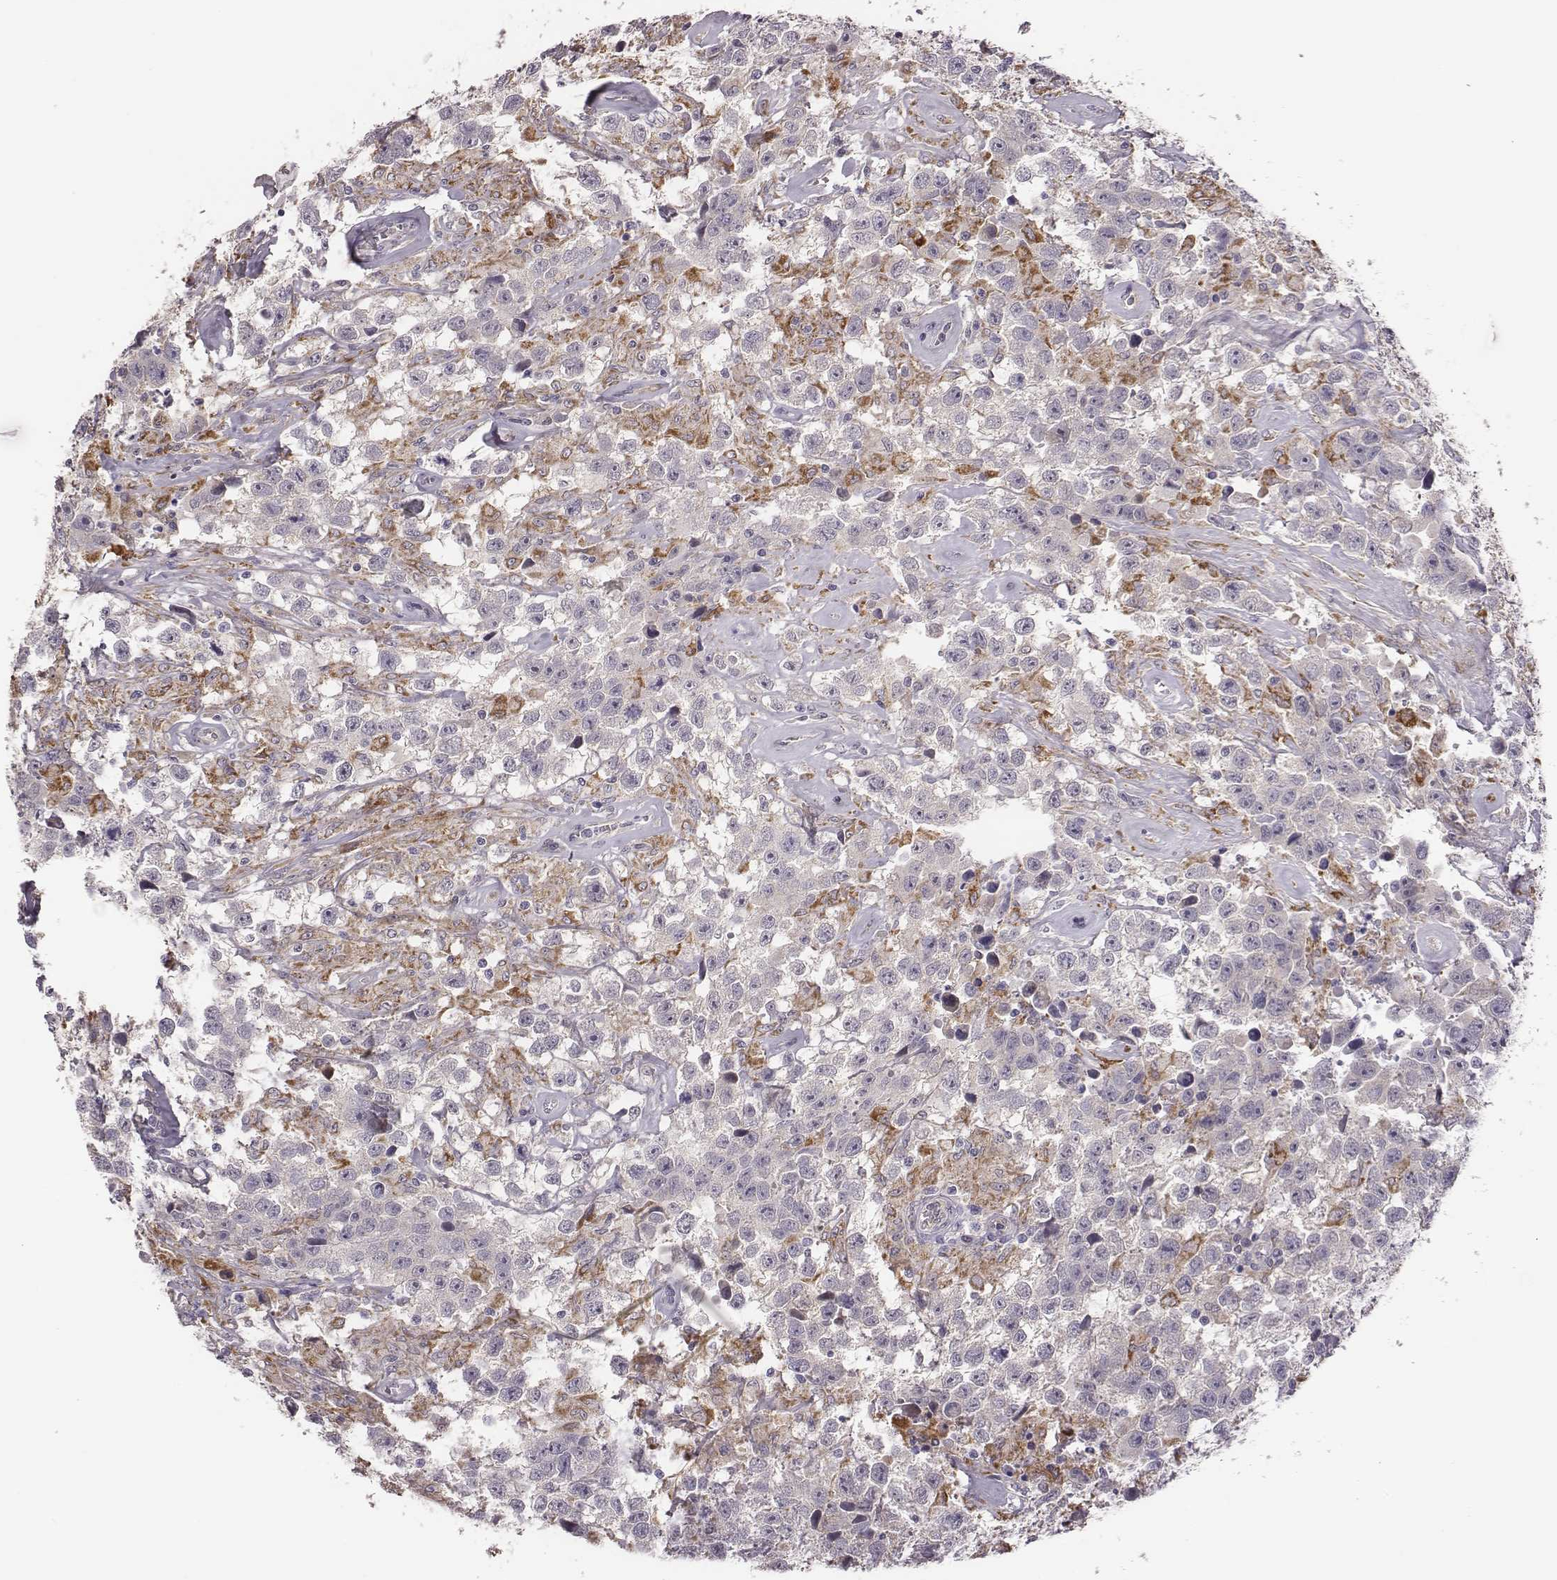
{"staining": {"intensity": "negative", "quantity": "none", "location": "none"}, "tissue": "testis cancer", "cell_type": "Tumor cells", "image_type": "cancer", "snomed": [{"axis": "morphology", "description": "Seminoma, NOS"}, {"axis": "topography", "description": "Testis"}], "caption": "This is a image of IHC staining of seminoma (testis), which shows no positivity in tumor cells. Brightfield microscopy of immunohistochemistry (IHC) stained with DAB (3,3'-diaminobenzidine) (brown) and hematoxylin (blue), captured at high magnification.", "gene": "KMO", "patient": {"sex": "male", "age": 43}}